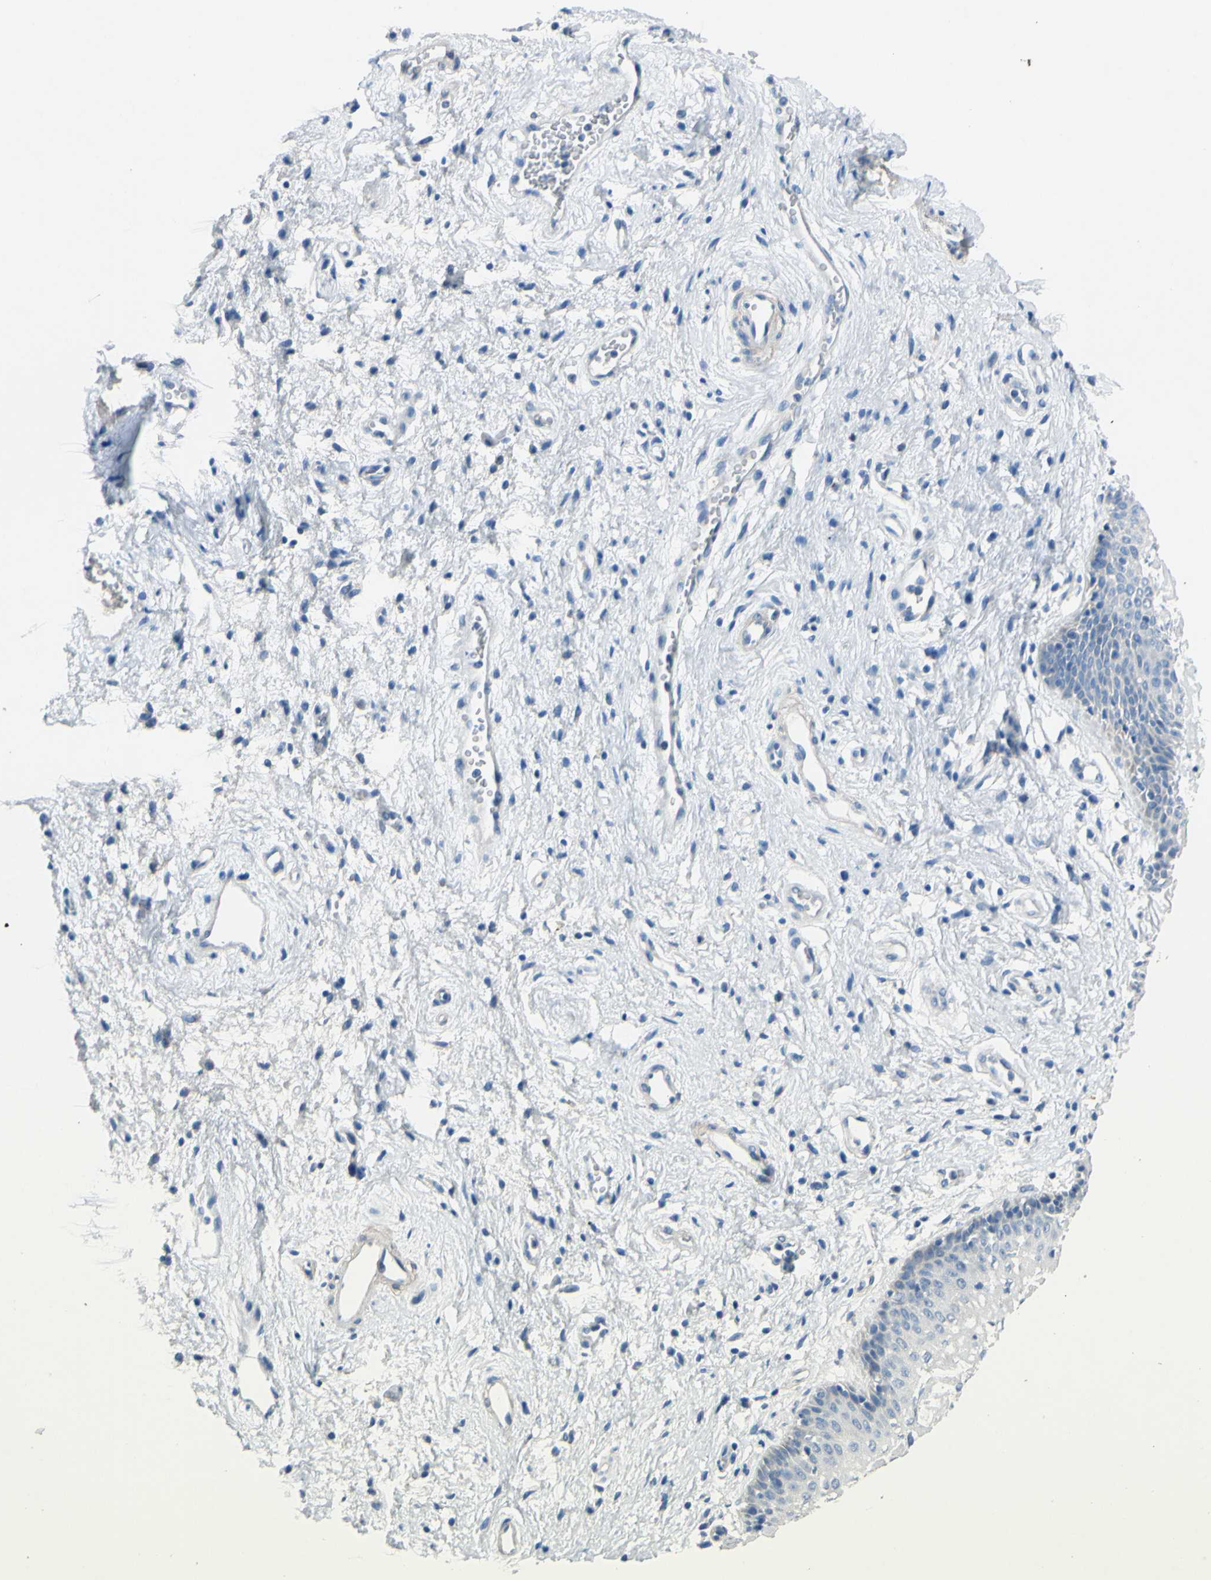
{"staining": {"intensity": "negative", "quantity": "none", "location": "none"}, "tissue": "vagina", "cell_type": "Squamous epithelial cells", "image_type": "normal", "snomed": [{"axis": "morphology", "description": "Normal tissue, NOS"}, {"axis": "topography", "description": "Vagina"}], "caption": "DAB immunohistochemical staining of normal vagina demonstrates no significant expression in squamous epithelial cells.", "gene": "CDH10", "patient": {"sex": "female", "age": 34}}